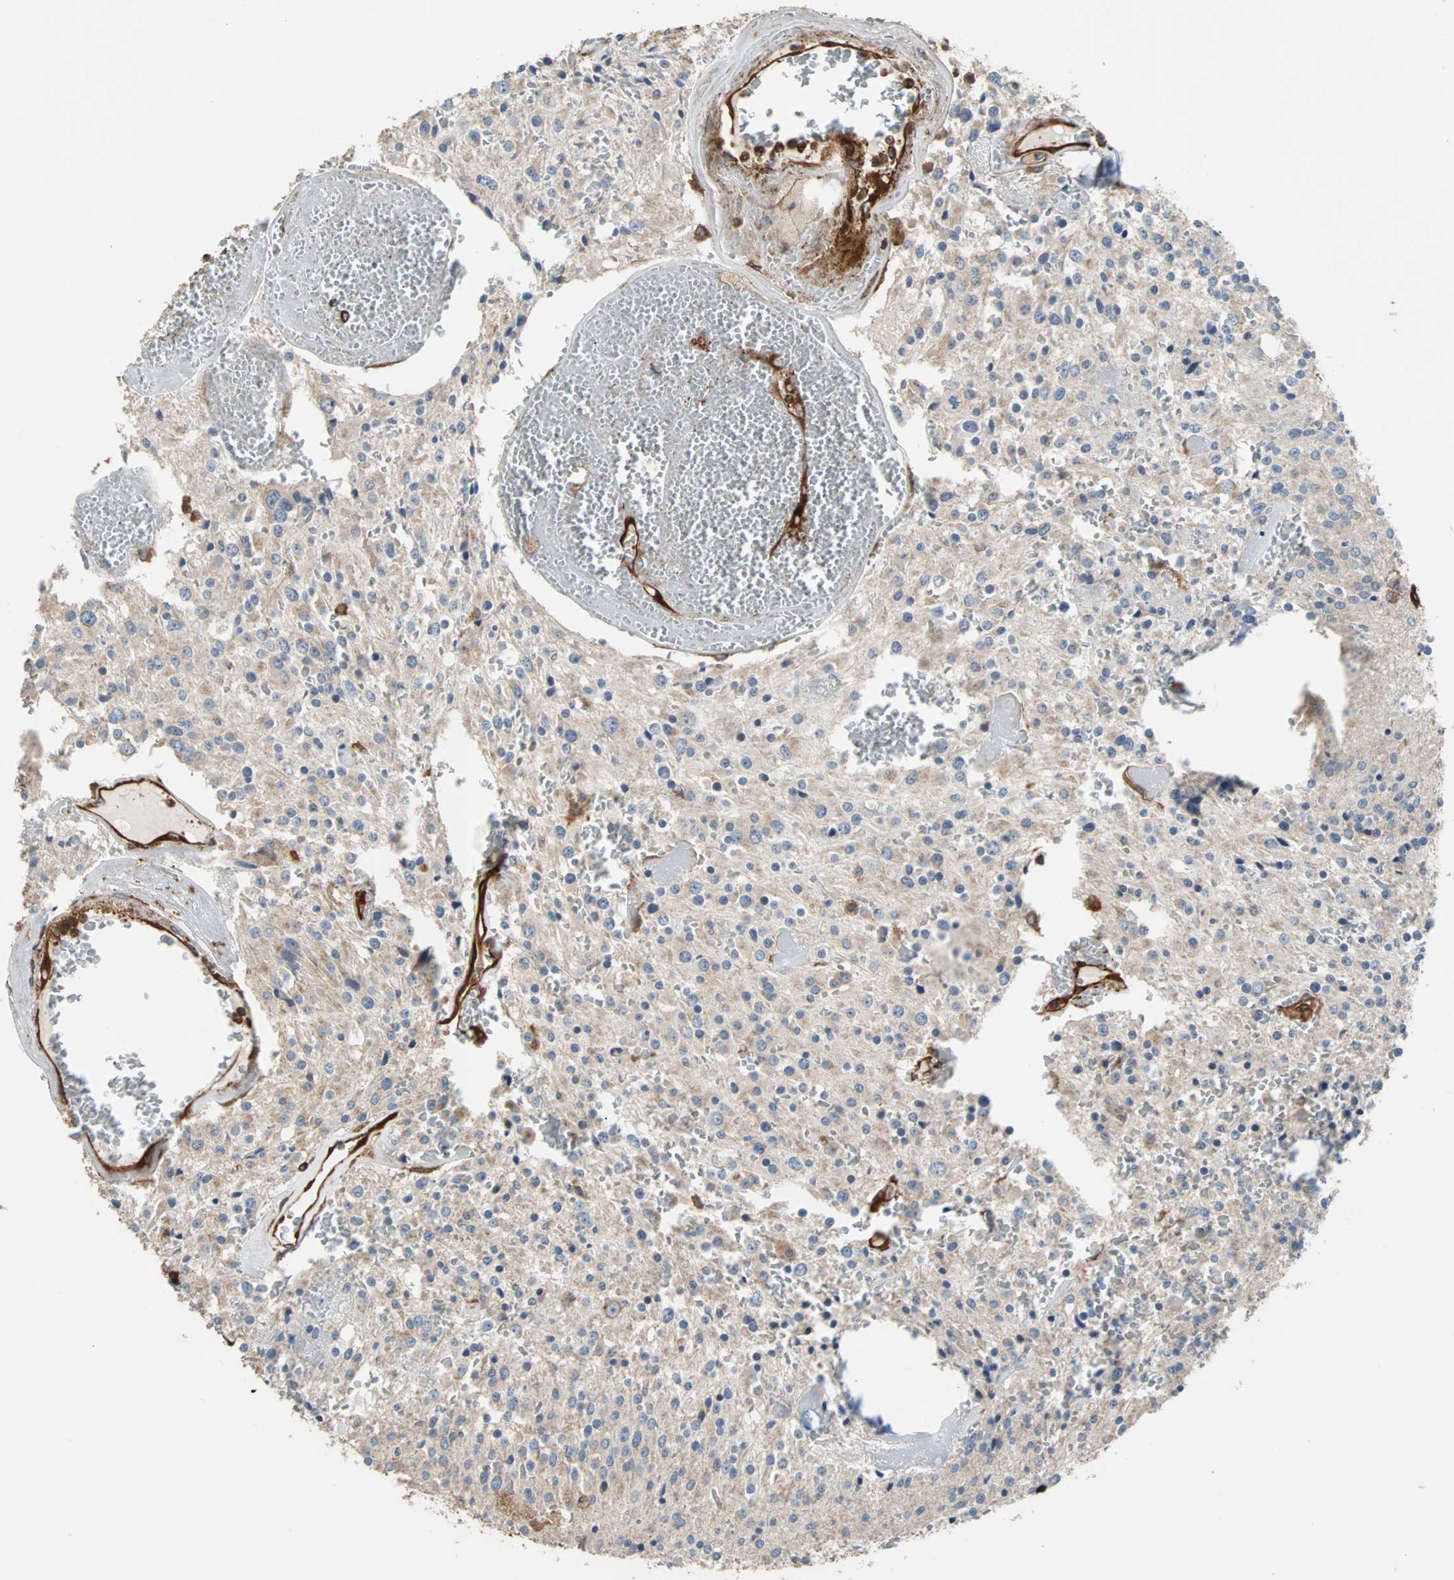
{"staining": {"intensity": "negative", "quantity": "none", "location": "none"}, "tissue": "glioma", "cell_type": "Tumor cells", "image_type": "cancer", "snomed": [{"axis": "morphology", "description": "Glioma, malignant, Low grade"}, {"axis": "topography", "description": "Brain"}], "caption": "This is an immunohistochemistry photomicrograph of human malignant low-grade glioma. There is no staining in tumor cells.", "gene": "PLCG2", "patient": {"sex": "male", "age": 58}}